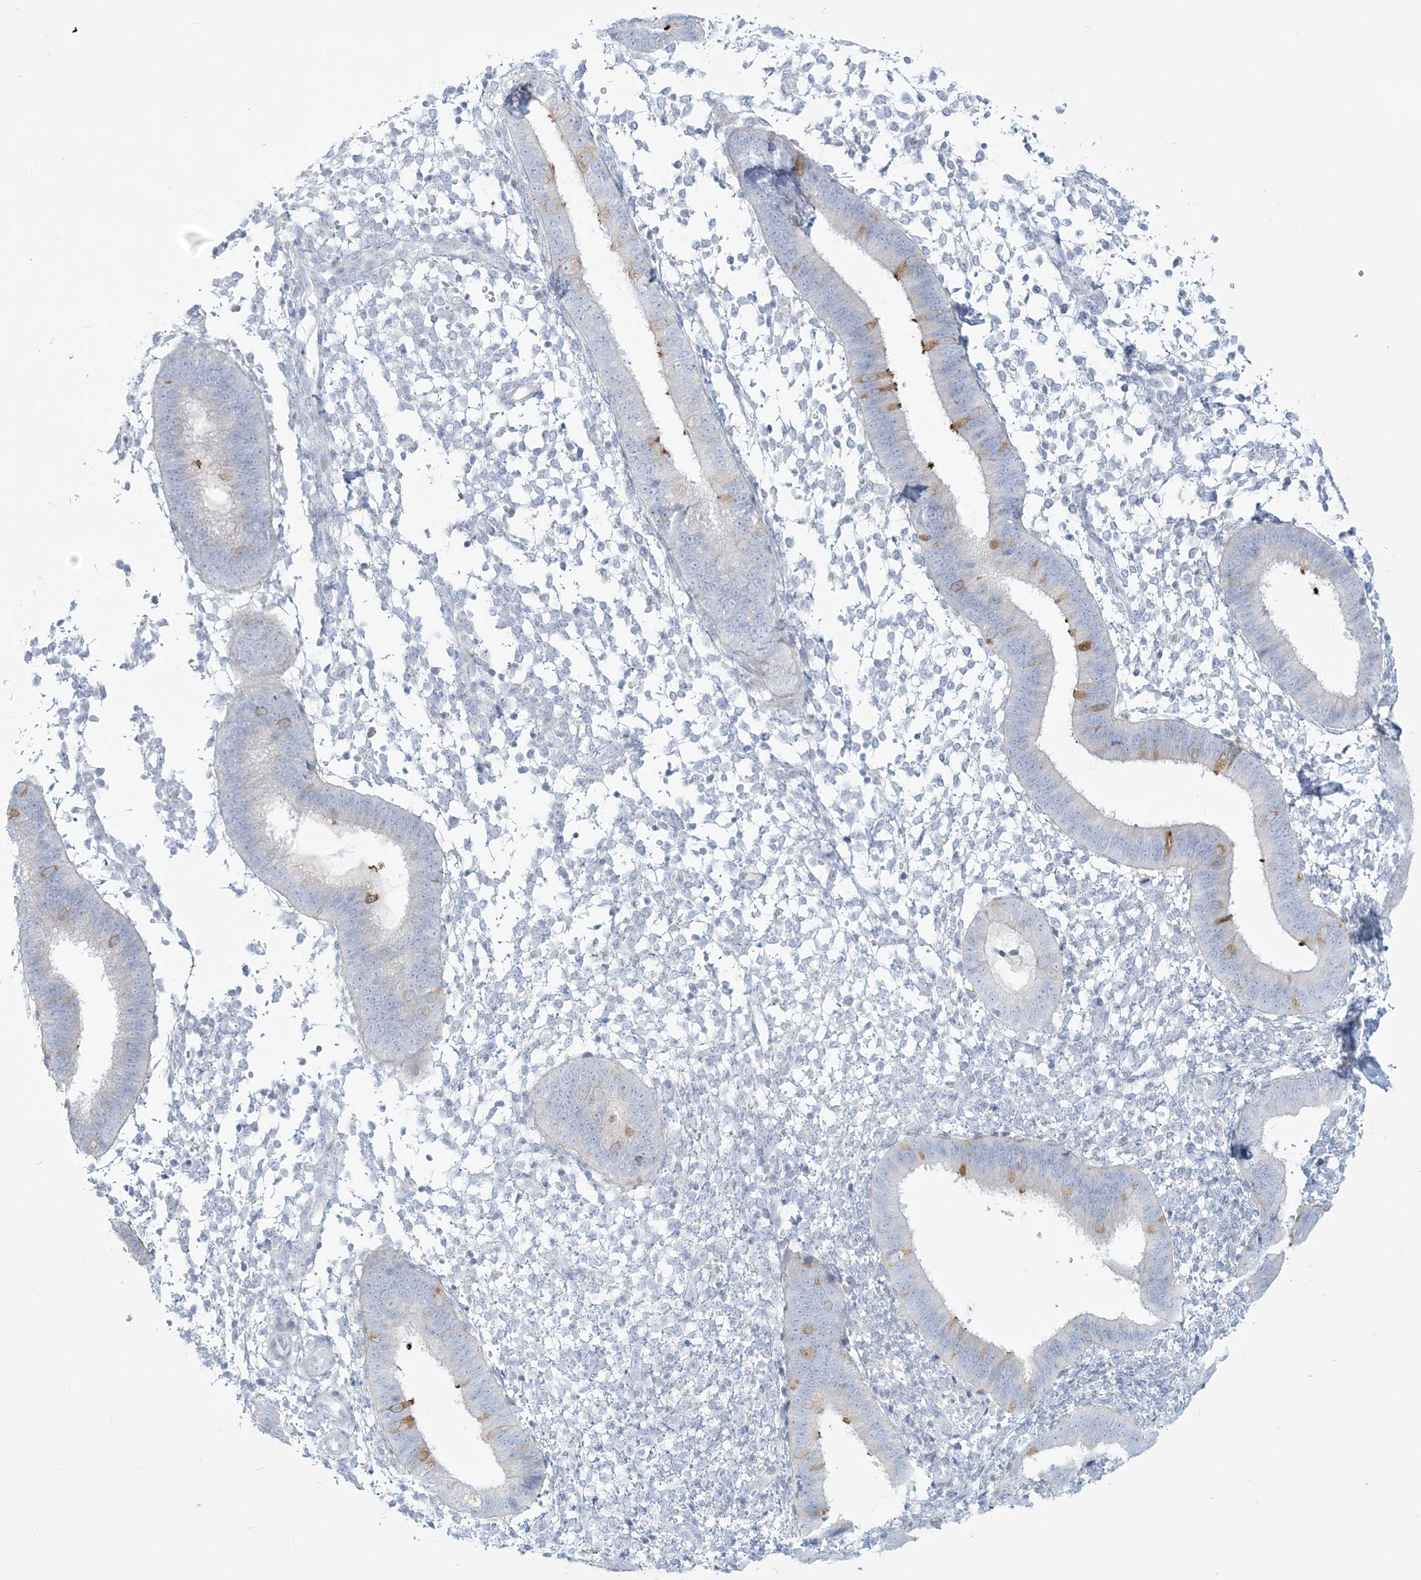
{"staining": {"intensity": "negative", "quantity": "none", "location": "none"}, "tissue": "endometrium", "cell_type": "Cells in endometrial stroma", "image_type": "normal", "snomed": [{"axis": "morphology", "description": "Normal tissue, NOS"}, {"axis": "topography", "description": "Uterus"}, {"axis": "topography", "description": "Endometrium"}], "caption": "Endometrium stained for a protein using IHC shows no positivity cells in endometrial stroma.", "gene": "ADGB", "patient": {"sex": "female", "age": 48}}